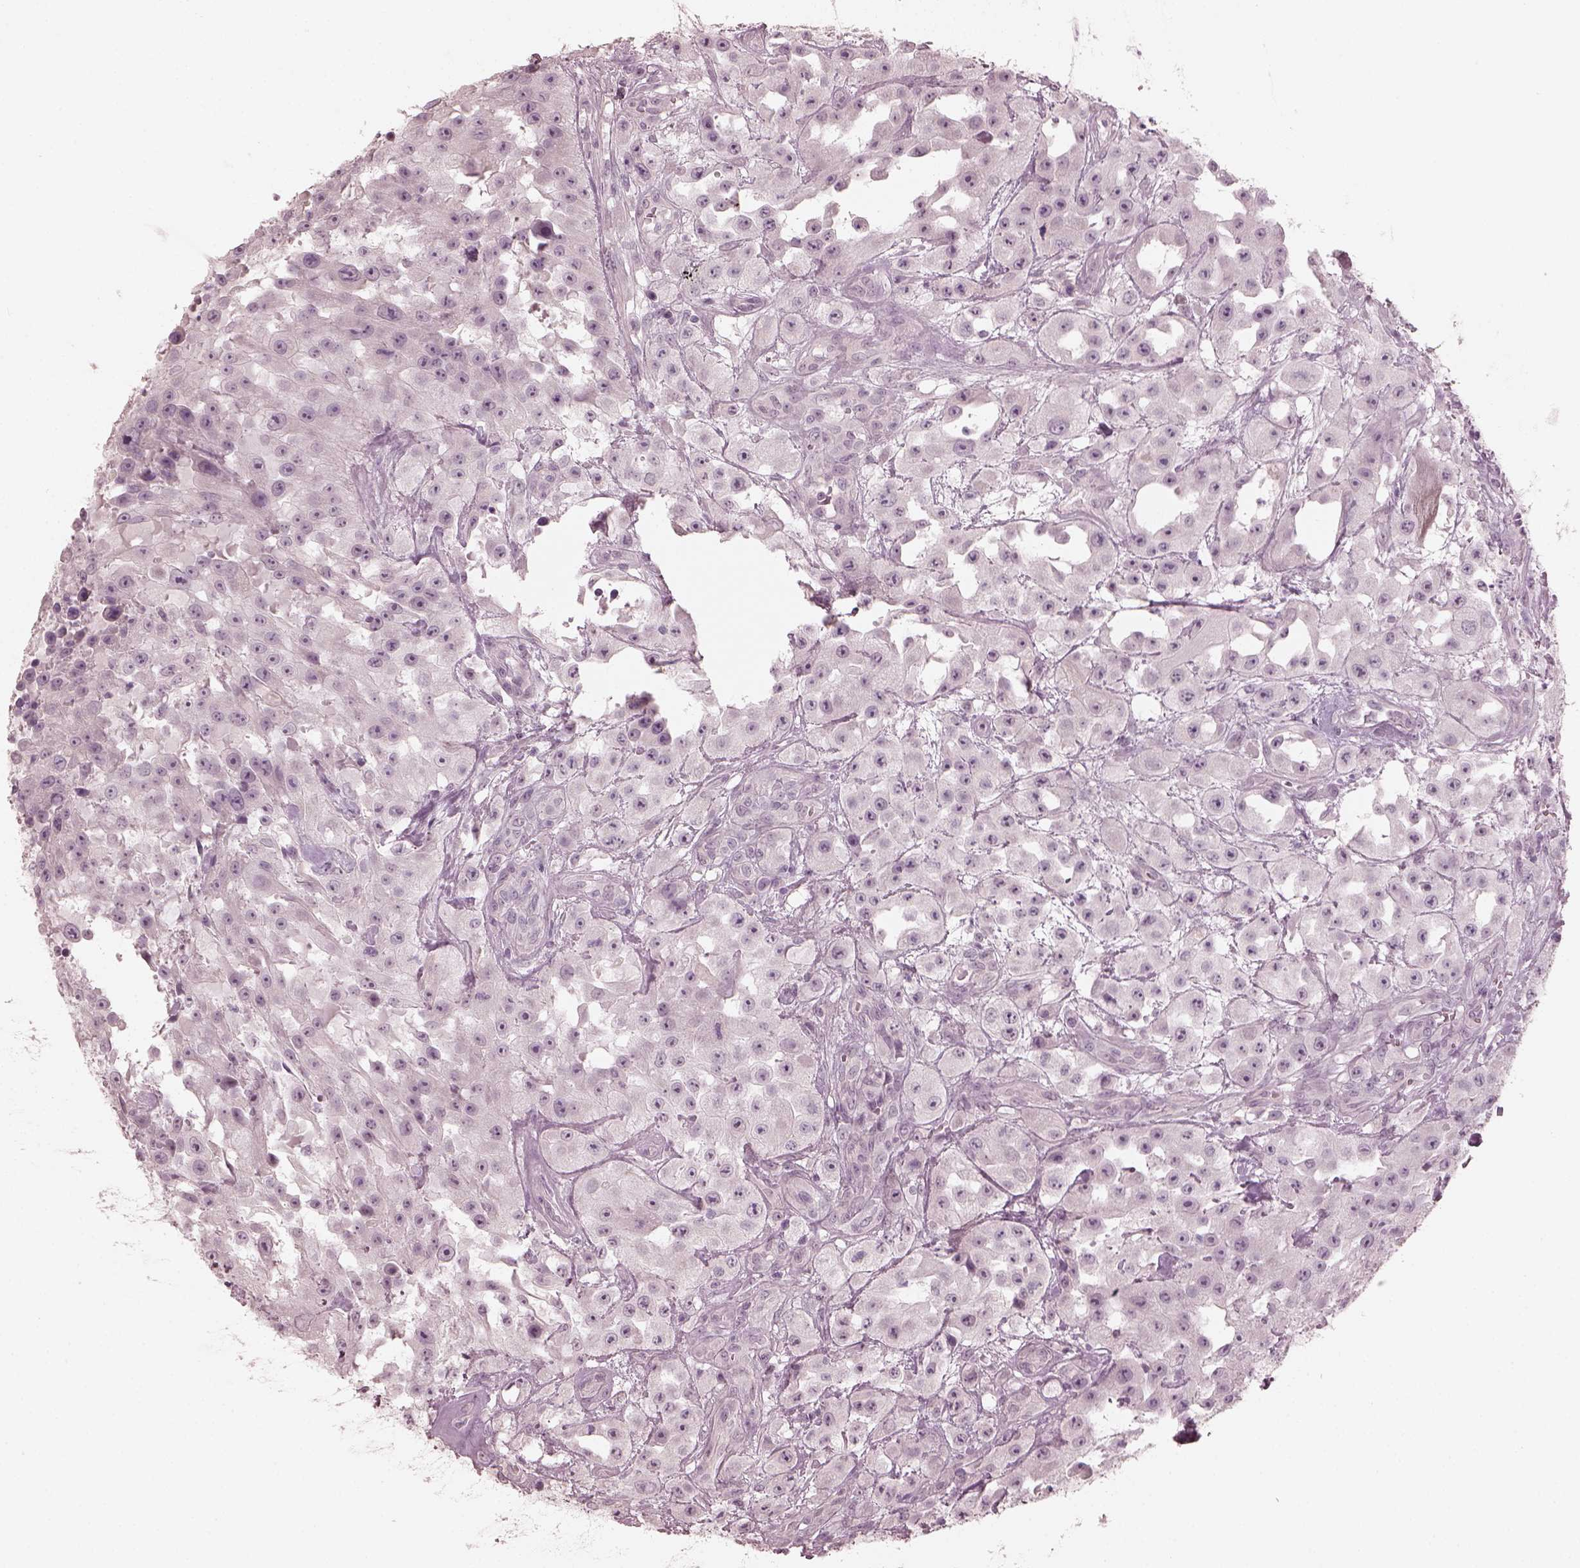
{"staining": {"intensity": "negative", "quantity": "none", "location": "none"}, "tissue": "urothelial cancer", "cell_type": "Tumor cells", "image_type": "cancer", "snomed": [{"axis": "morphology", "description": "Urothelial carcinoma, High grade"}, {"axis": "topography", "description": "Urinary bladder"}], "caption": "IHC histopathology image of human urothelial cancer stained for a protein (brown), which demonstrates no staining in tumor cells.", "gene": "OPTC", "patient": {"sex": "male", "age": 79}}